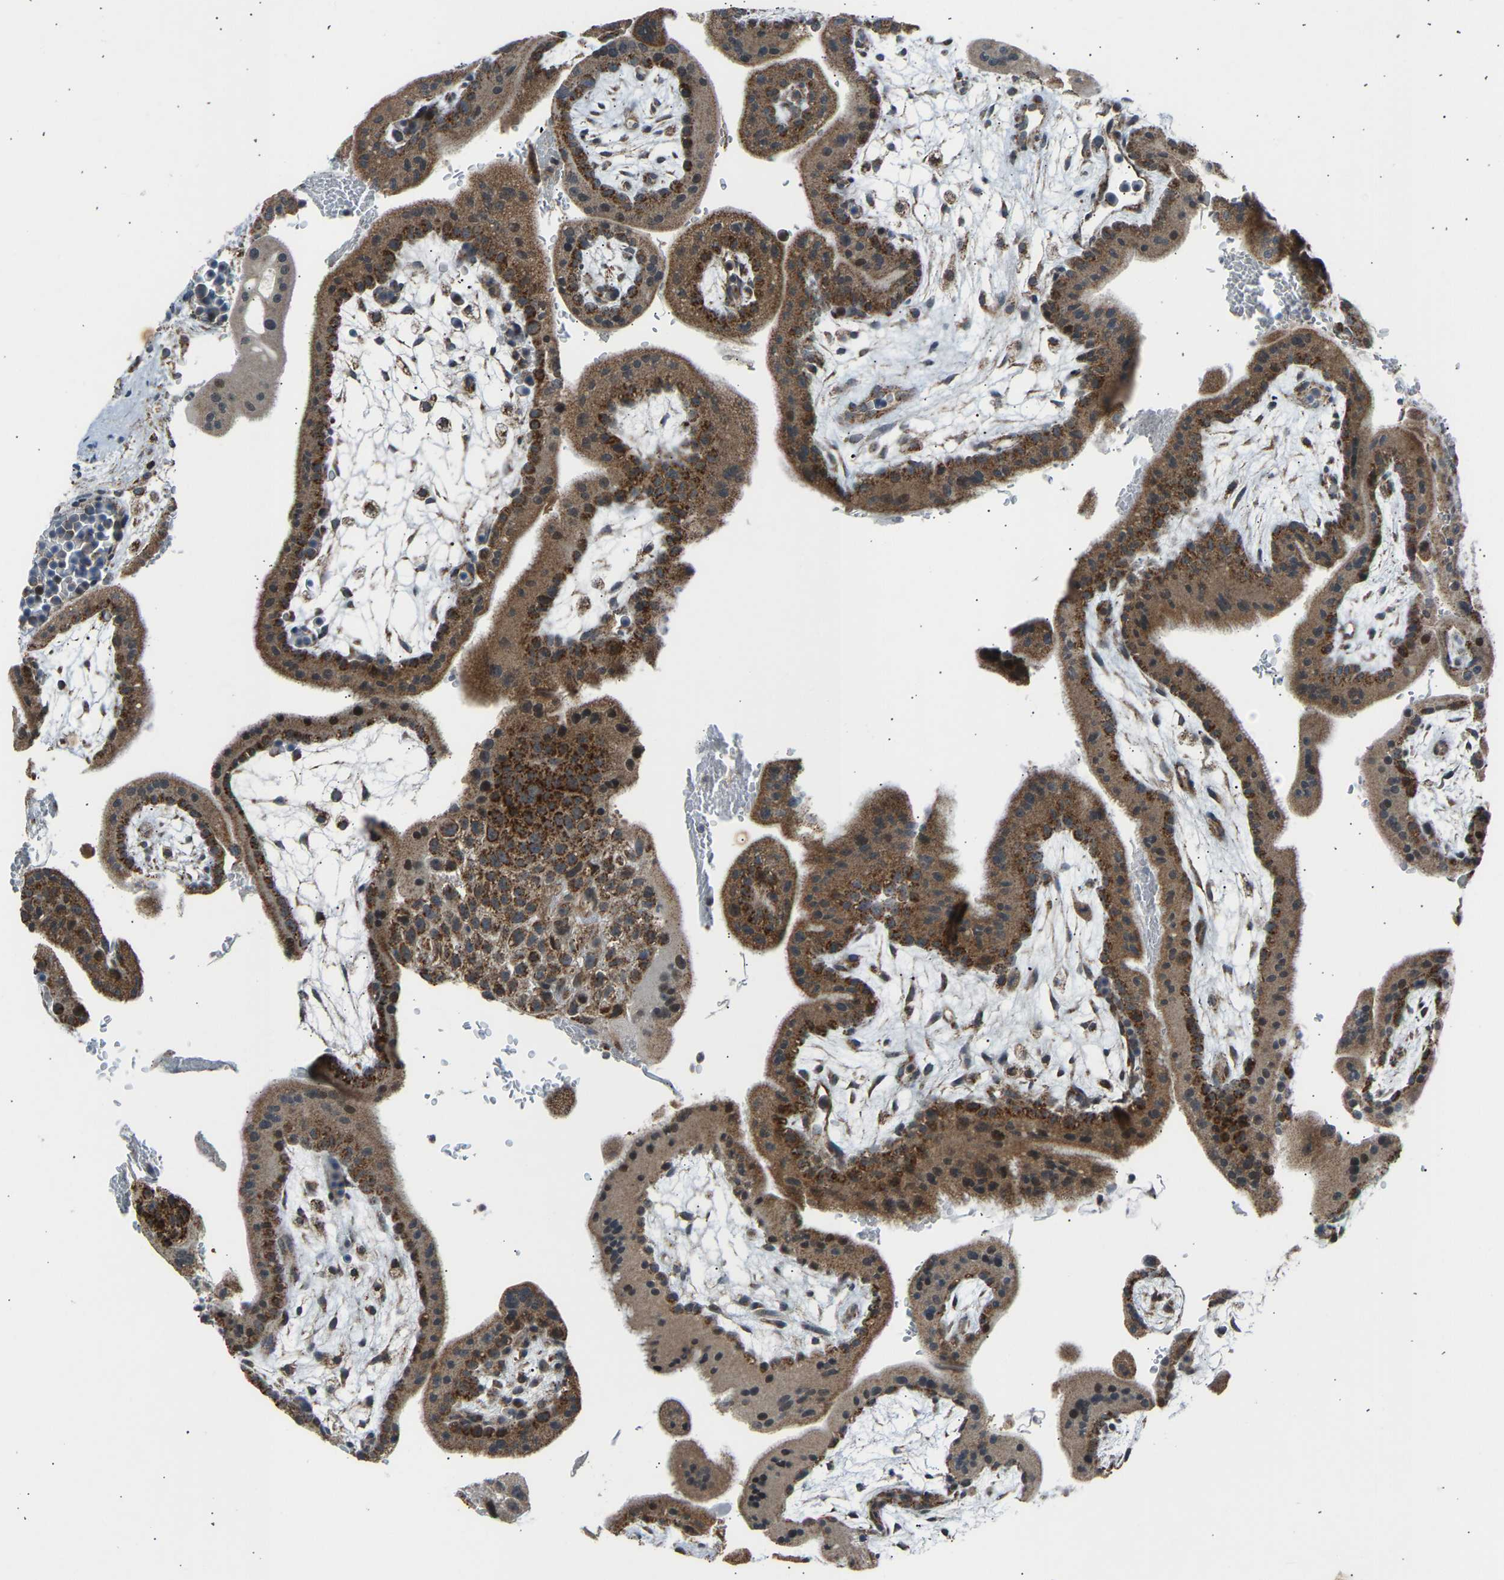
{"staining": {"intensity": "moderate", "quantity": "25%-75%", "location": "cytoplasmic/membranous,nuclear"}, "tissue": "placenta", "cell_type": "Decidual cells", "image_type": "normal", "snomed": [{"axis": "morphology", "description": "Normal tissue, NOS"}, {"axis": "topography", "description": "Placenta"}], "caption": "Immunohistochemical staining of normal human placenta reveals moderate cytoplasmic/membranous,nuclear protein staining in approximately 25%-75% of decidual cells. (DAB = brown stain, brightfield microscopy at high magnification).", "gene": "SLIRP", "patient": {"sex": "female", "age": 35}}